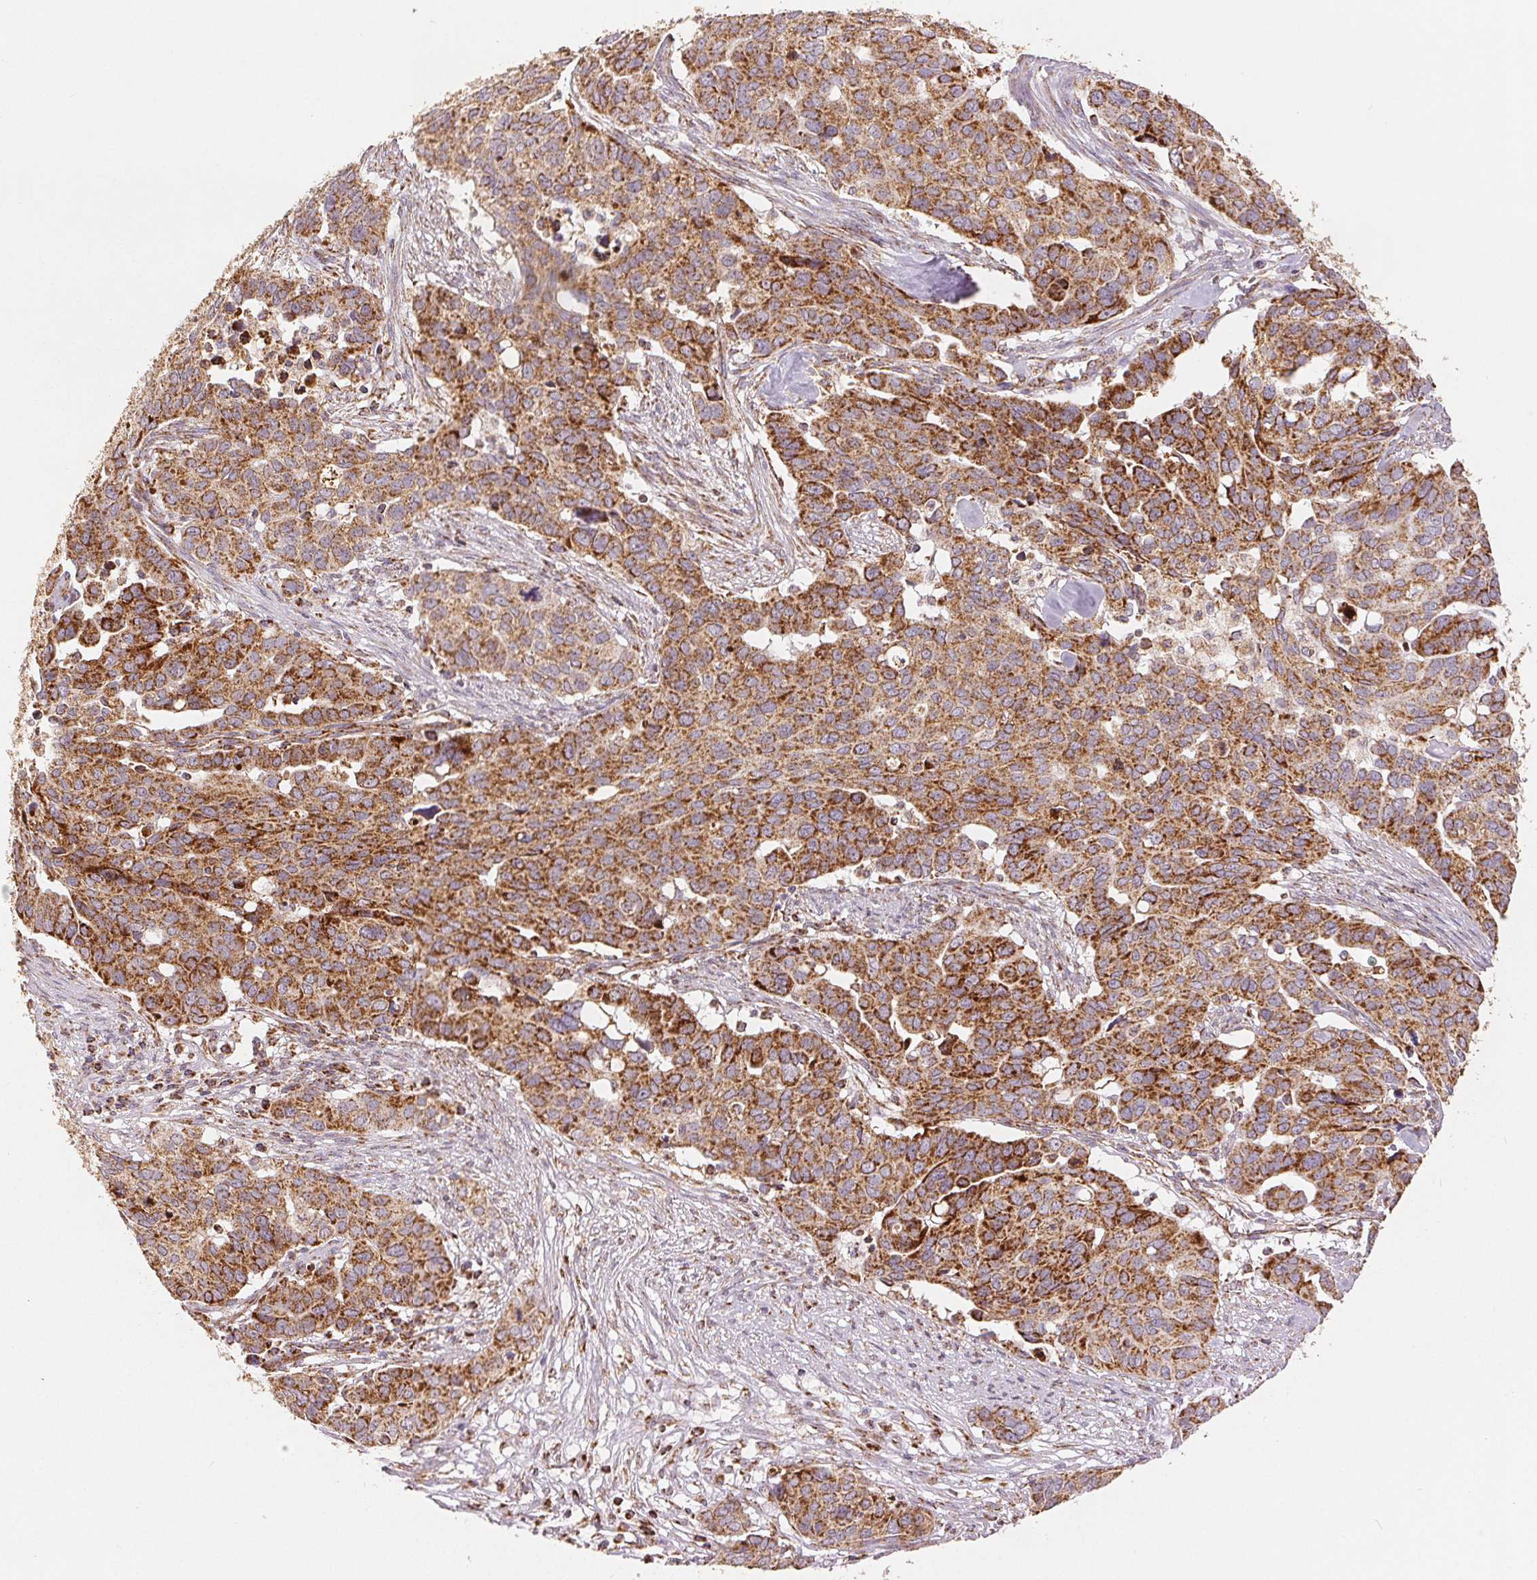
{"staining": {"intensity": "moderate", "quantity": ">75%", "location": "cytoplasmic/membranous"}, "tissue": "ovarian cancer", "cell_type": "Tumor cells", "image_type": "cancer", "snomed": [{"axis": "morphology", "description": "Carcinoma, endometroid"}, {"axis": "topography", "description": "Ovary"}], "caption": "IHC histopathology image of neoplastic tissue: ovarian cancer stained using immunohistochemistry shows medium levels of moderate protein expression localized specifically in the cytoplasmic/membranous of tumor cells, appearing as a cytoplasmic/membranous brown color.", "gene": "SDHB", "patient": {"sex": "female", "age": 78}}